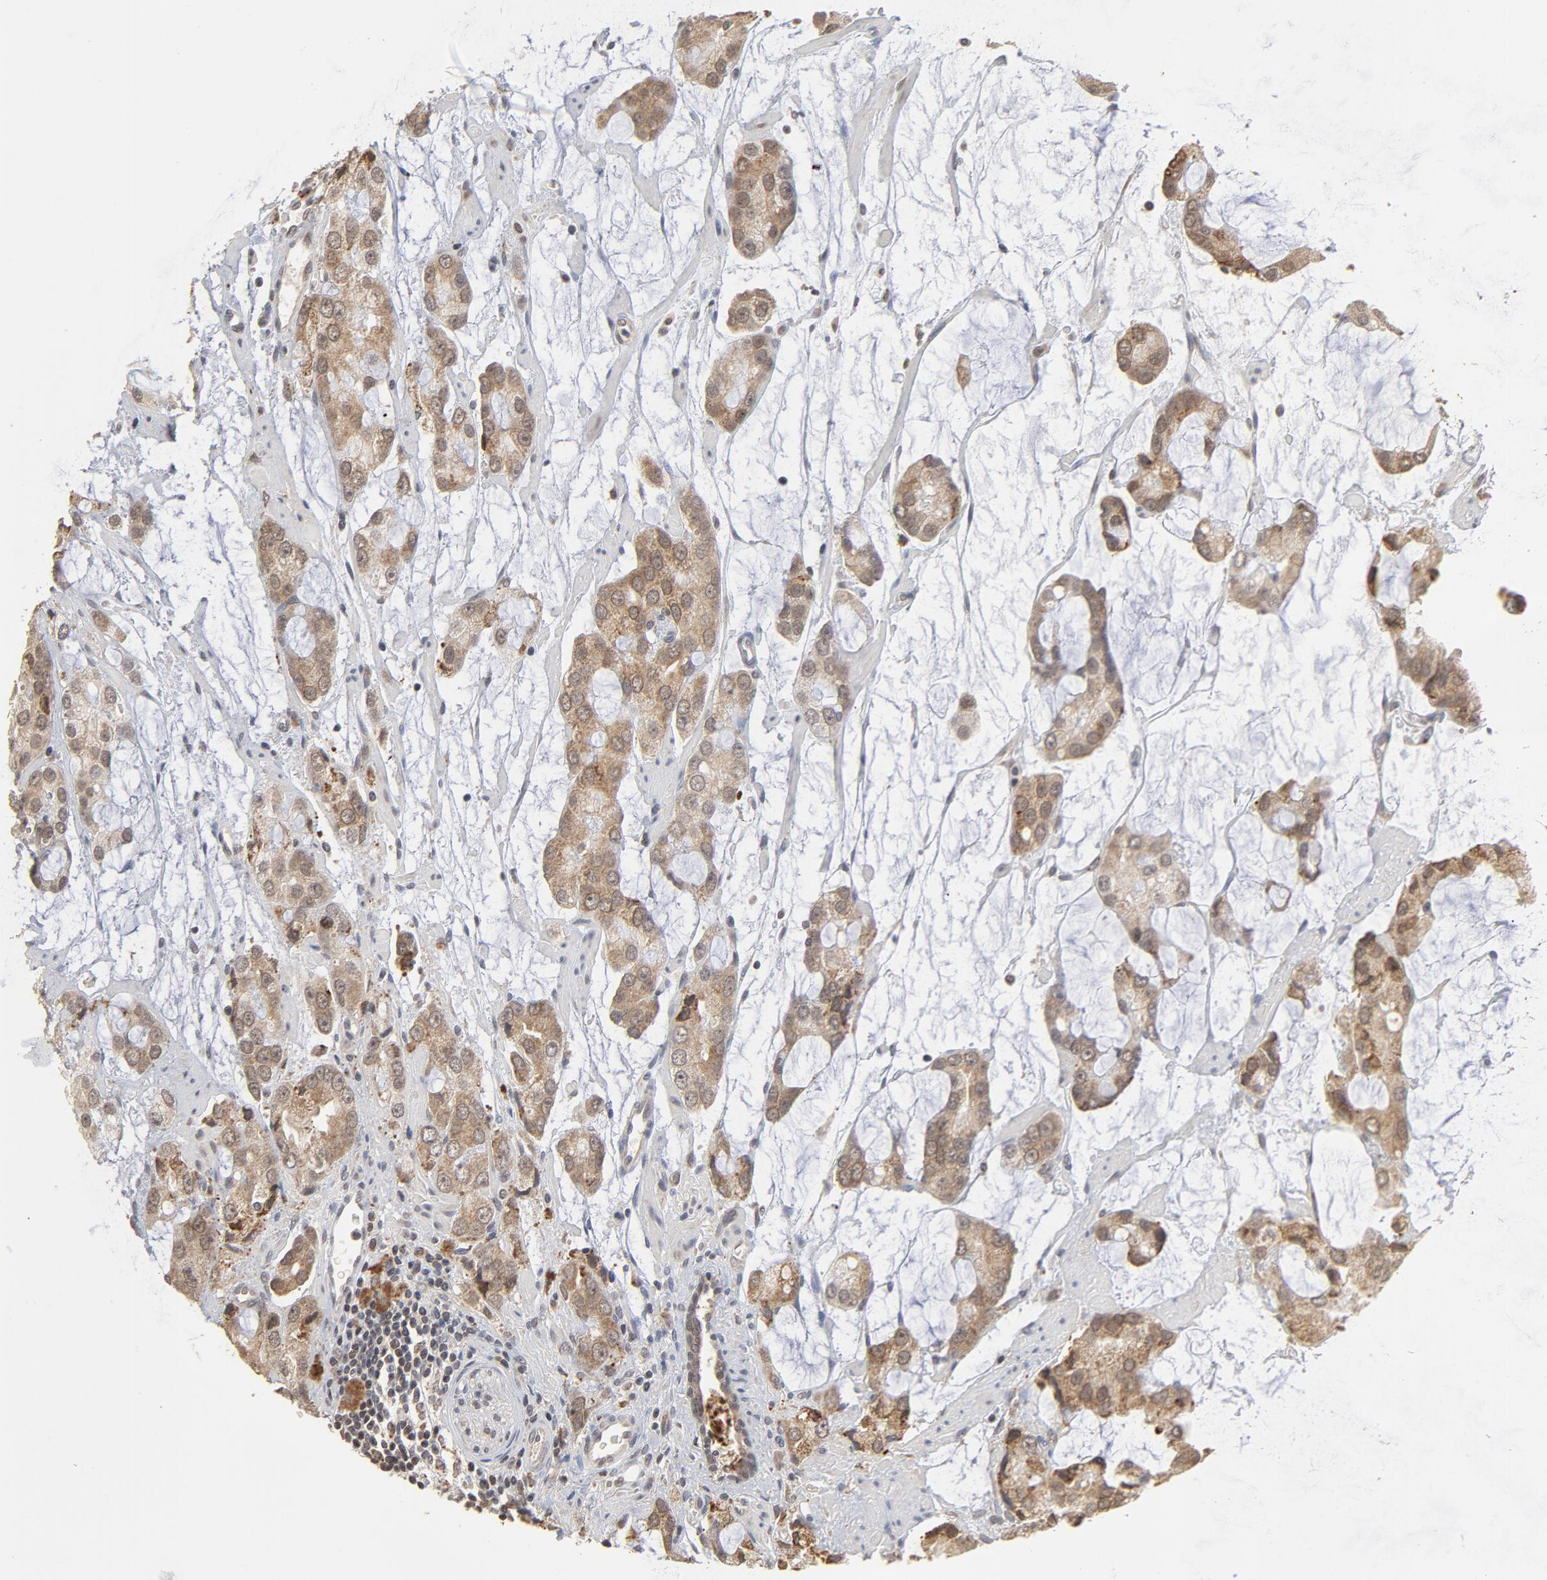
{"staining": {"intensity": "weak", "quantity": ">75%", "location": "cytoplasmic/membranous"}, "tissue": "prostate cancer", "cell_type": "Tumor cells", "image_type": "cancer", "snomed": [{"axis": "morphology", "description": "Adenocarcinoma, High grade"}, {"axis": "topography", "description": "Prostate"}], "caption": "This is a micrograph of immunohistochemistry (IHC) staining of prostate cancer (high-grade adenocarcinoma), which shows weak expression in the cytoplasmic/membranous of tumor cells.", "gene": "ARIH1", "patient": {"sex": "male", "age": 67}}